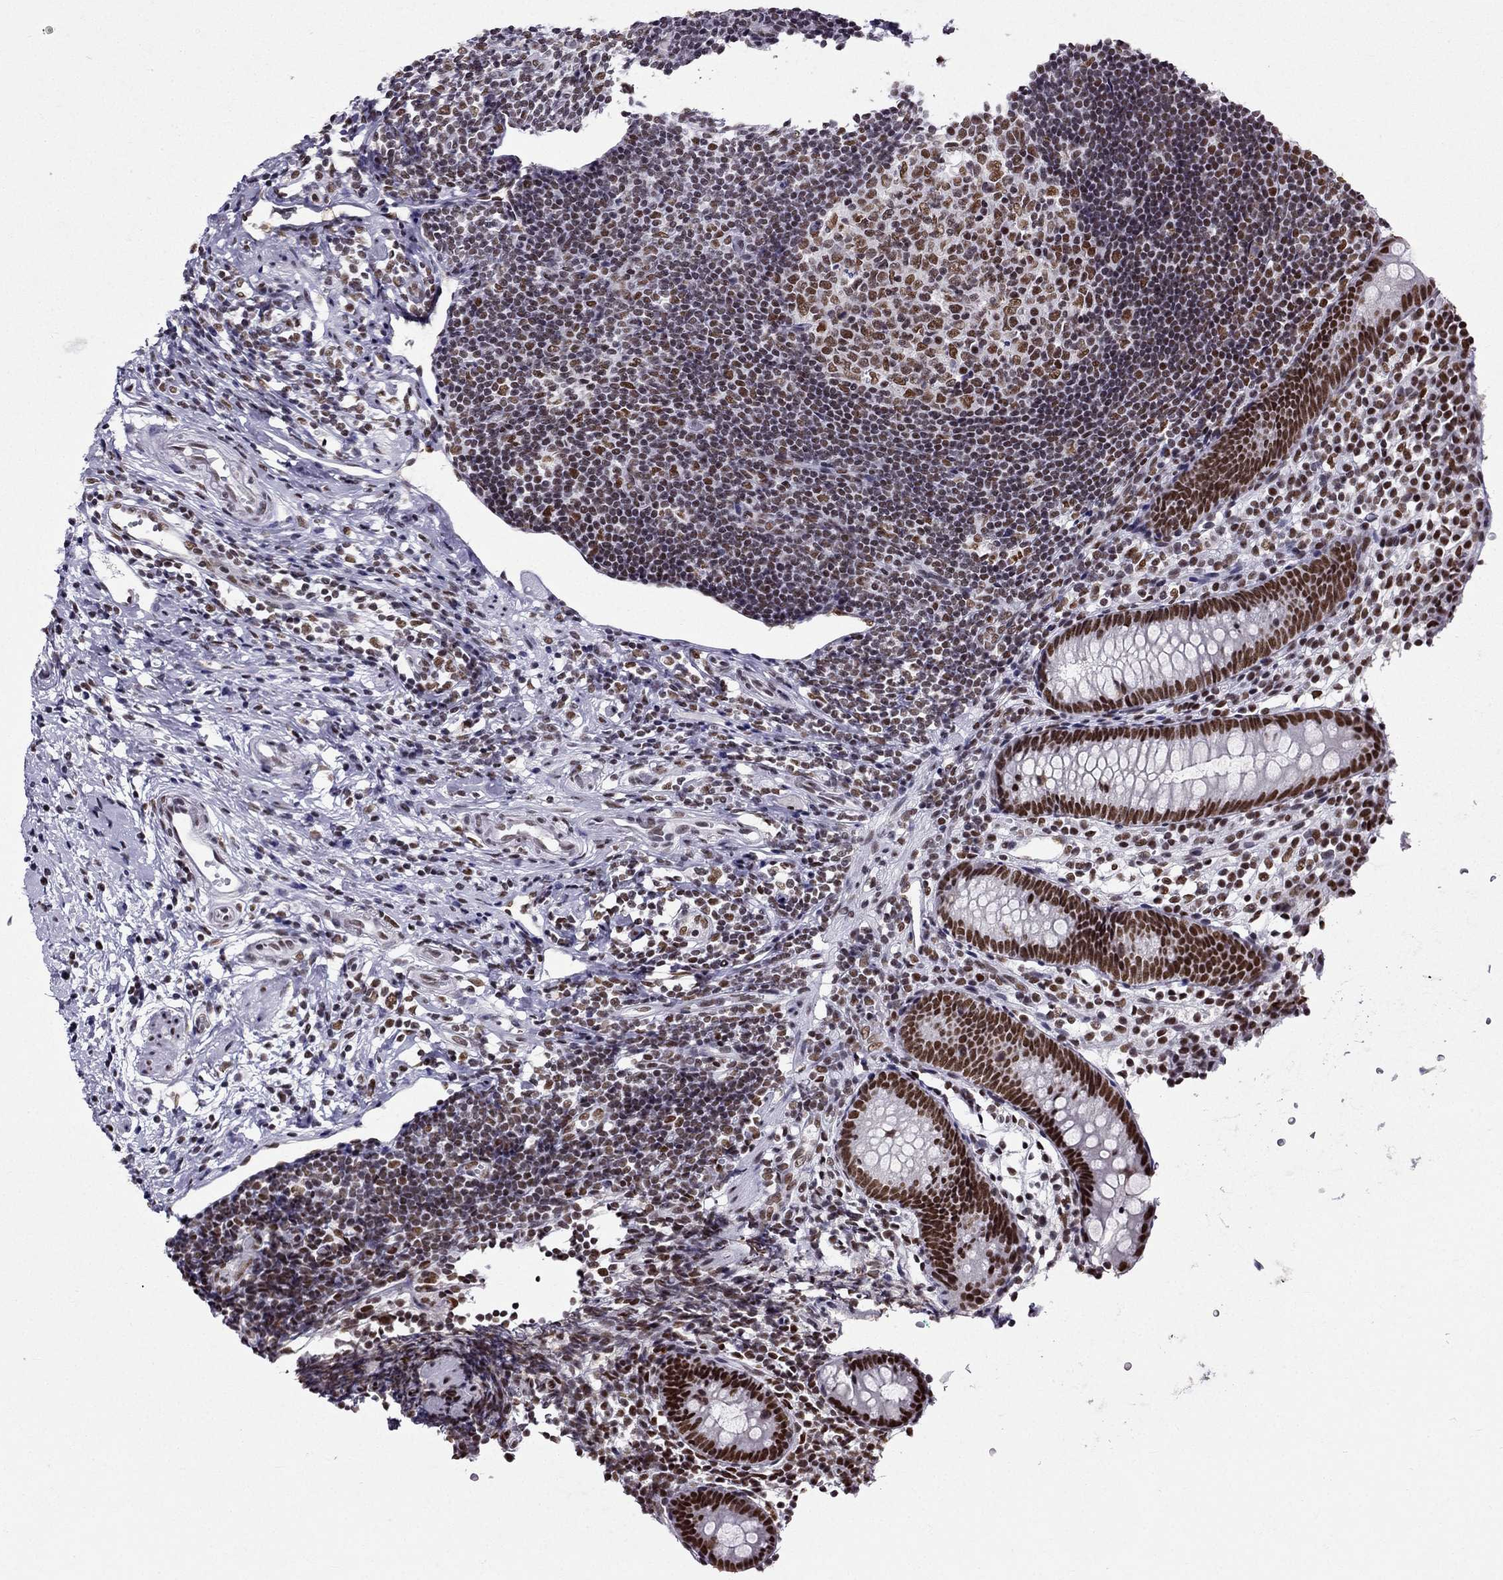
{"staining": {"intensity": "strong", "quantity": "25%-75%", "location": "nuclear"}, "tissue": "appendix", "cell_type": "Glandular cells", "image_type": "normal", "snomed": [{"axis": "morphology", "description": "Normal tissue, NOS"}, {"axis": "topography", "description": "Appendix"}], "caption": "Strong nuclear protein staining is identified in approximately 25%-75% of glandular cells in appendix. (DAB (3,3'-diaminobenzidine) = brown stain, brightfield microscopy at high magnification).", "gene": "ZNF420", "patient": {"sex": "female", "age": 40}}